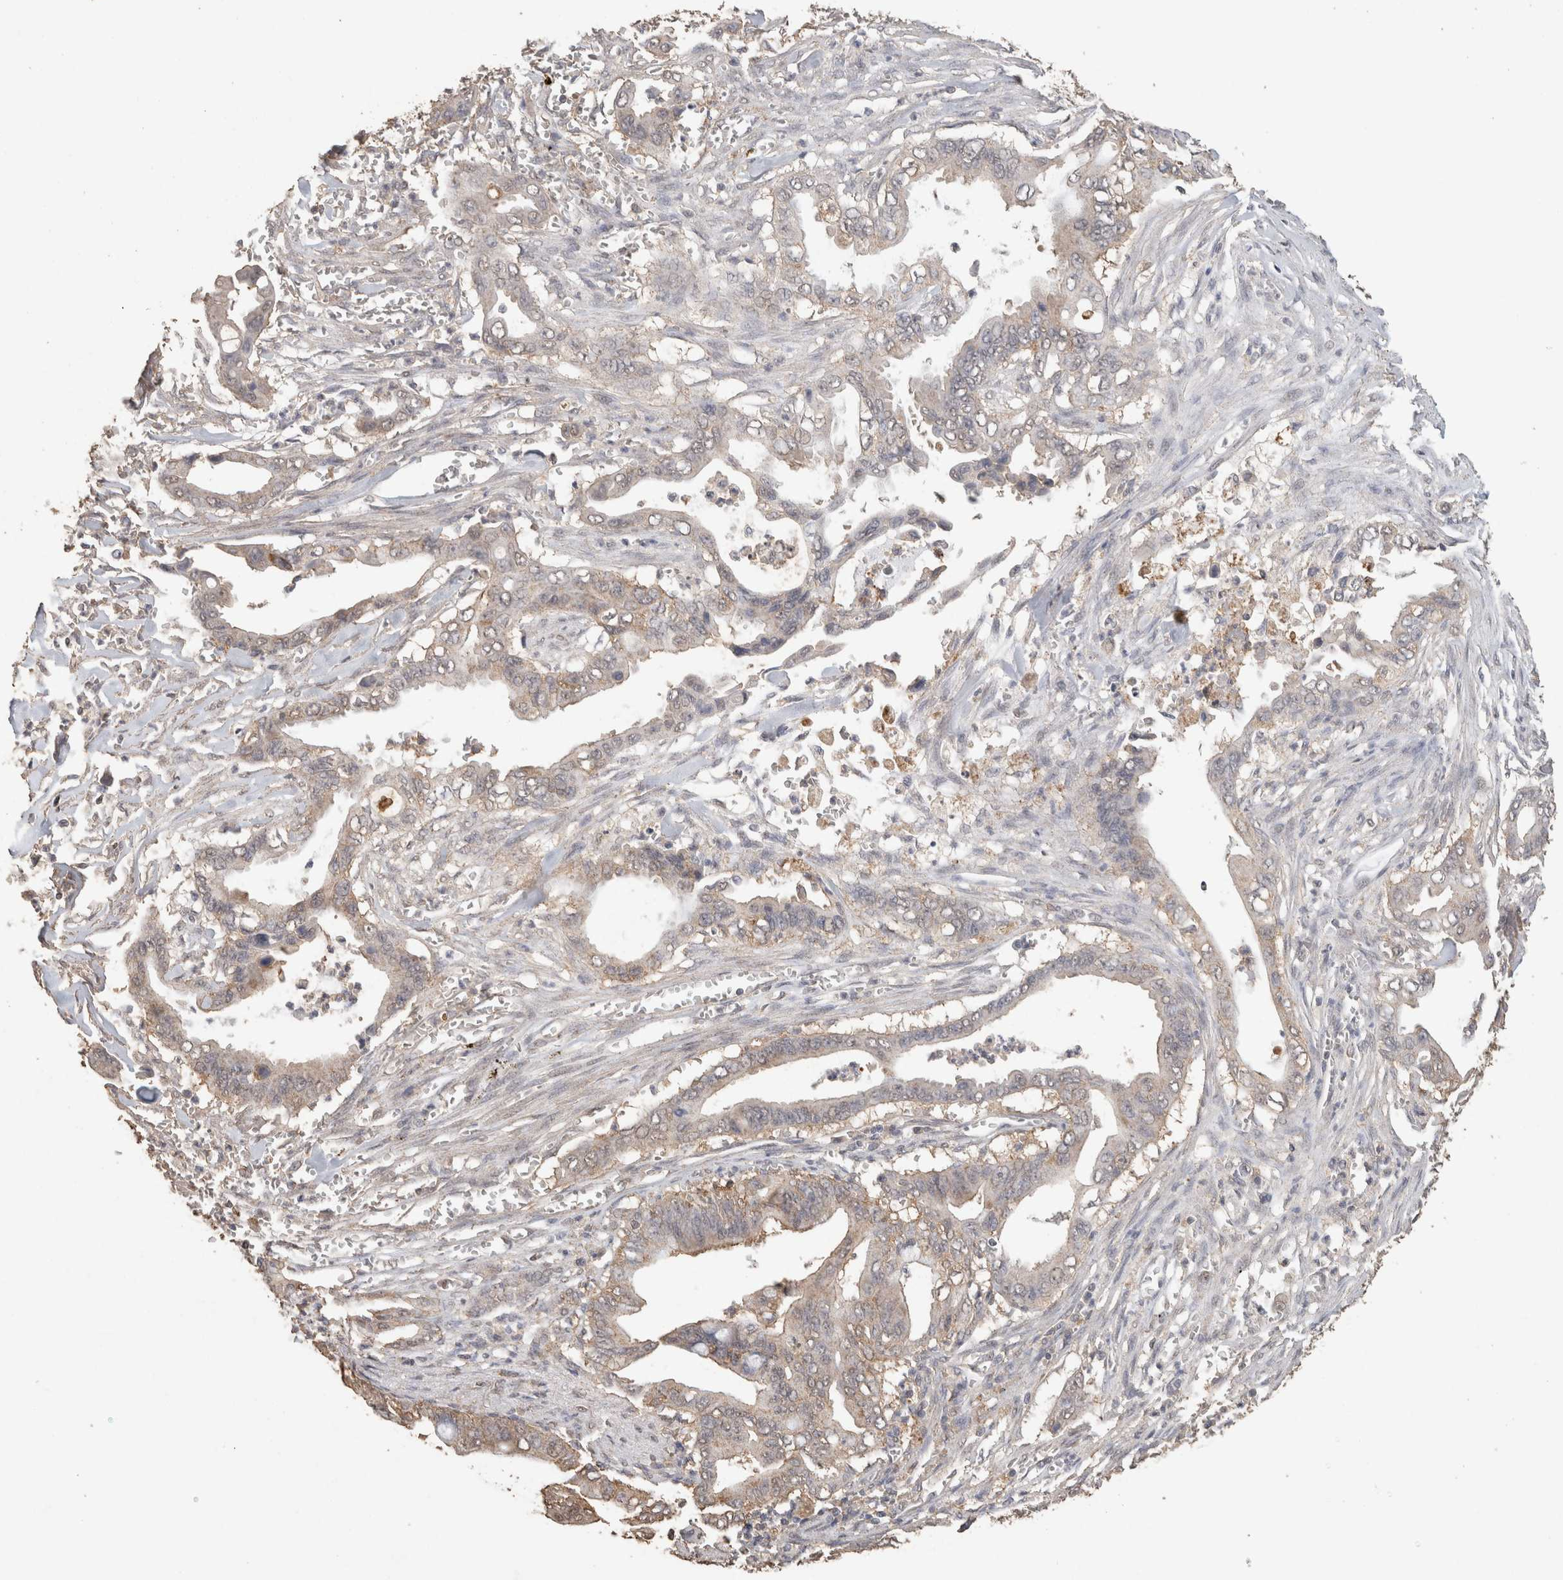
{"staining": {"intensity": "weak", "quantity": "<25%", "location": "cytoplasmic/membranous"}, "tissue": "pancreatic cancer", "cell_type": "Tumor cells", "image_type": "cancer", "snomed": [{"axis": "morphology", "description": "Adenocarcinoma, NOS"}, {"axis": "topography", "description": "Pancreas"}], "caption": "The photomicrograph reveals no significant staining in tumor cells of adenocarcinoma (pancreatic).", "gene": "CX3CL1", "patient": {"sex": "male", "age": 59}}